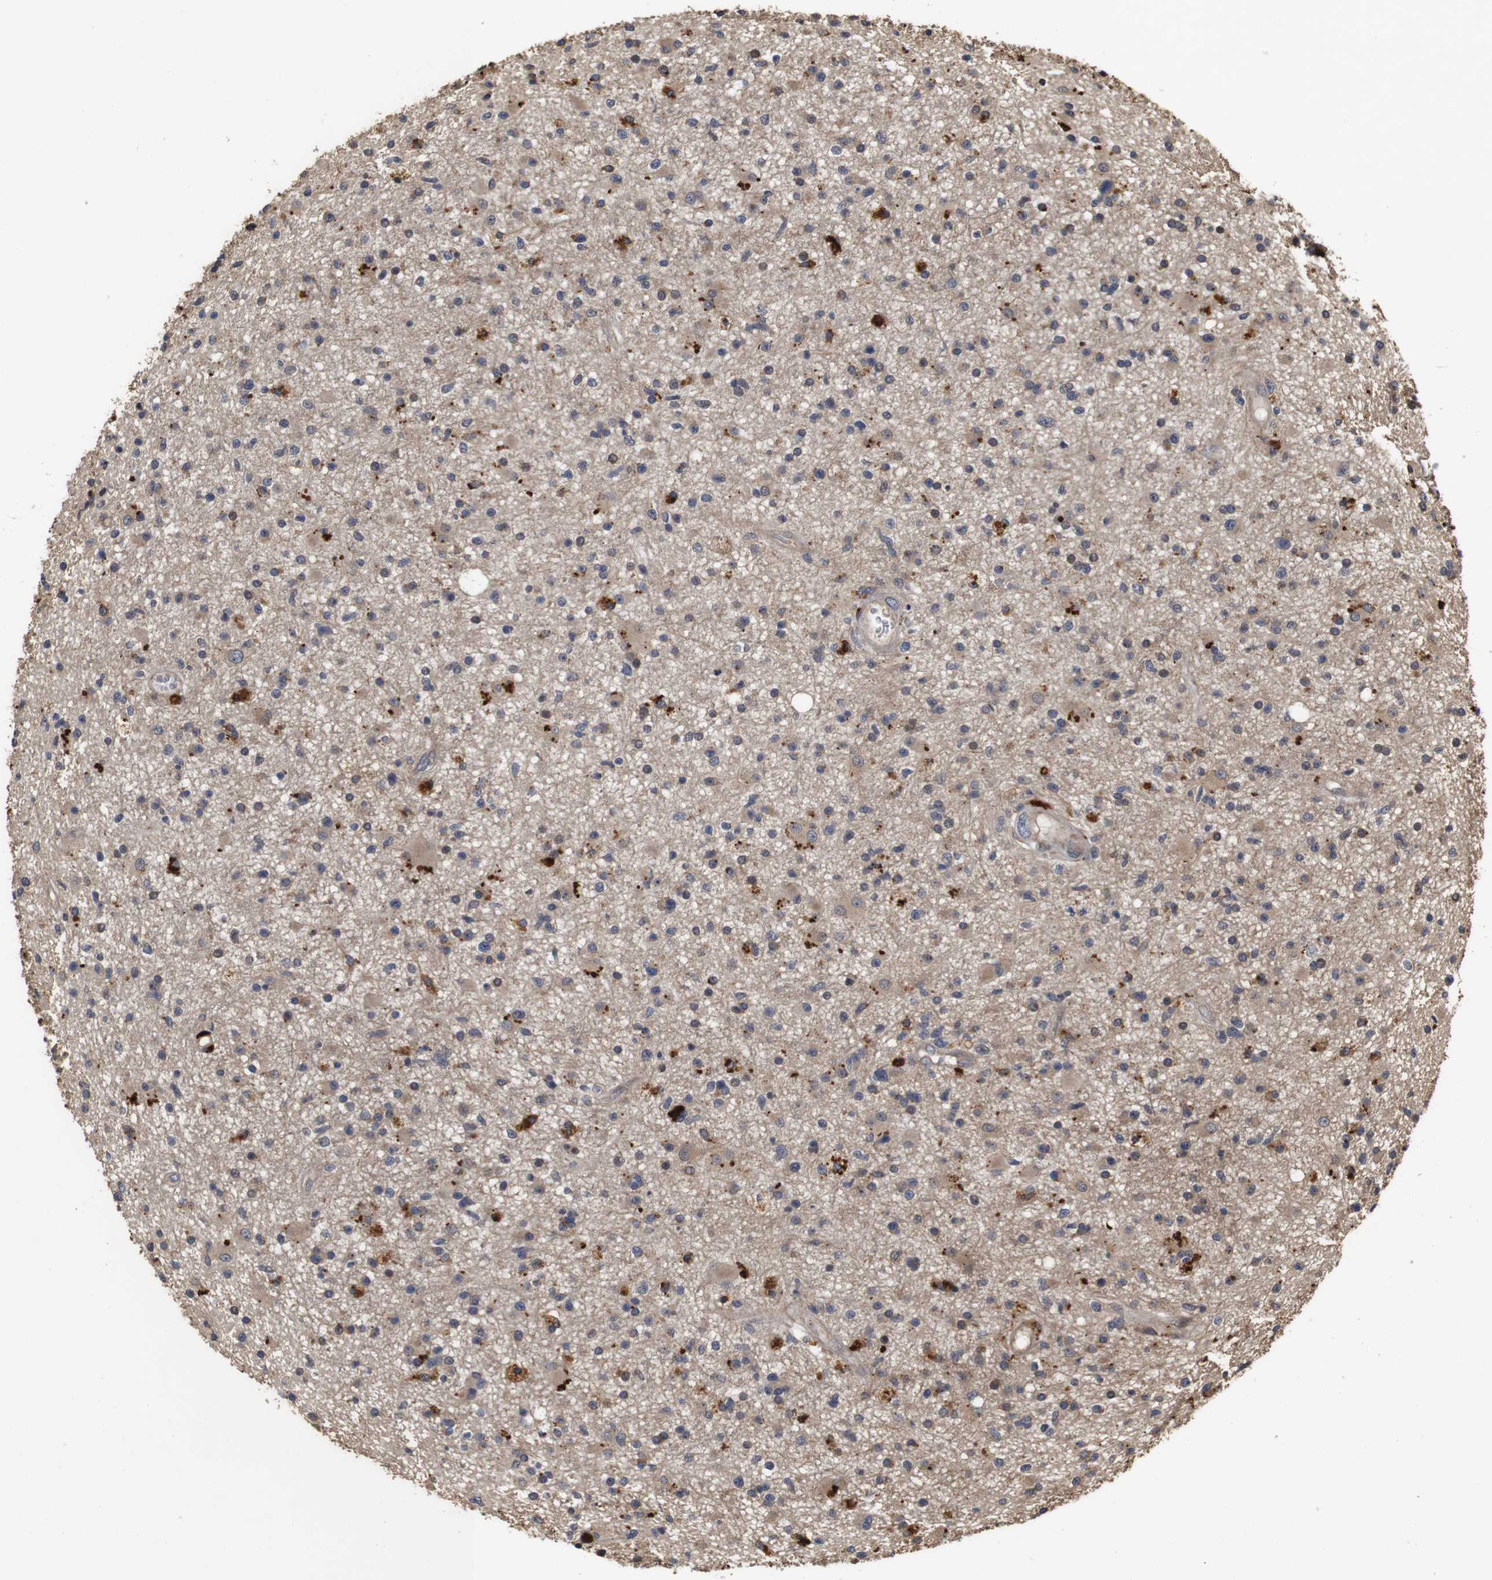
{"staining": {"intensity": "moderate", "quantity": ">75%", "location": "cytoplasmic/membranous"}, "tissue": "glioma", "cell_type": "Tumor cells", "image_type": "cancer", "snomed": [{"axis": "morphology", "description": "Glioma, malignant, High grade"}, {"axis": "topography", "description": "Brain"}], "caption": "The image exhibits staining of high-grade glioma (malignant), revealing moderate cytoplasmic/membranous protein staining (brown color) within tumor cells. Nuclei are stained in blue.", "gene": "PTPN14", "patient": {"sex": "male", "age": 33}}